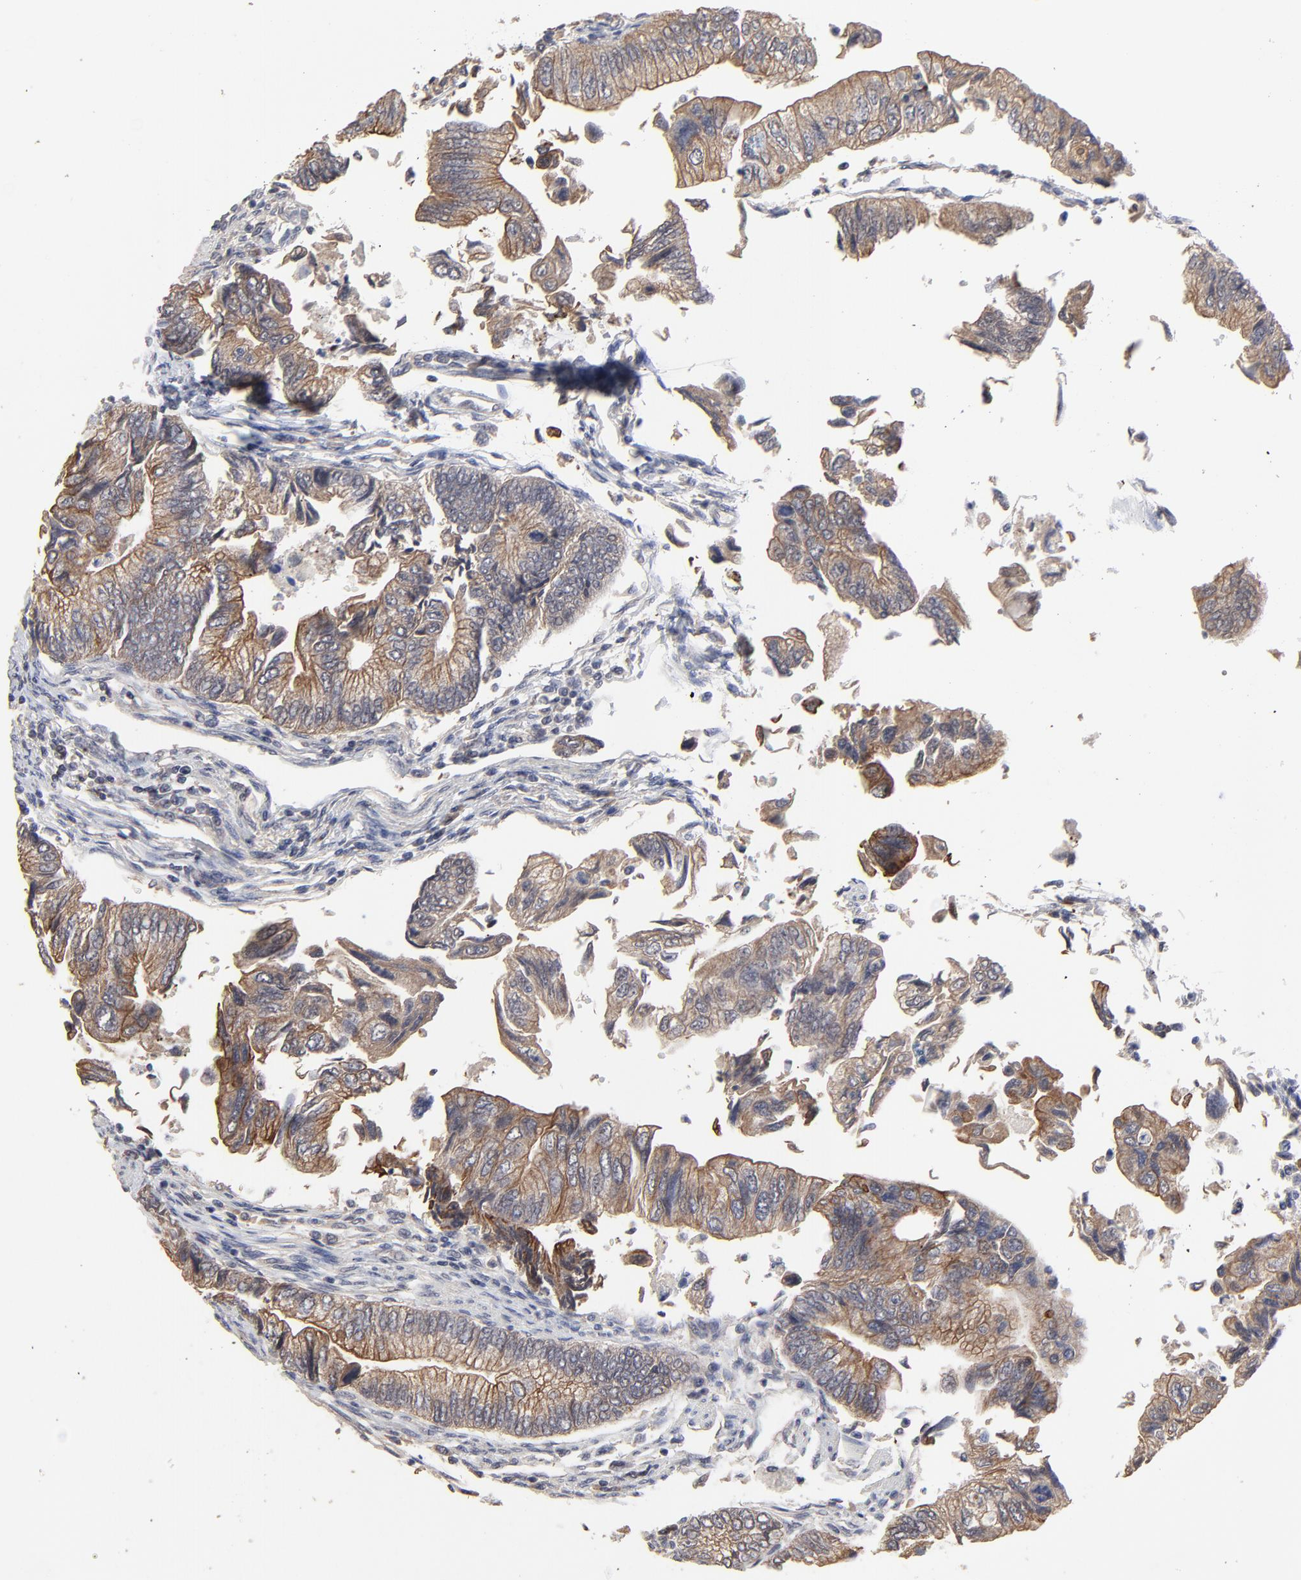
{"staining": {"intensity": "moderate", "quantity": "25%-75%", "location": "cytoplasmic/membranous"}, "tissue": "colorectal cancer", "cell_type": "Tumor cells", "image_type": "cancer", "snomed": [{"axis": "morphology", "description": "Adenocarcinoma, NOS"}, {"axis": "topography", "description": "Colon"}], "caption": "Protein expression analysis of human colorectal cancer reveals moderate cytoplasmic/membranous expression in approximately 25%-75% of tumor cells.", "gene": "FAM199X", "patient": {"sex": "female", "age": 11}}